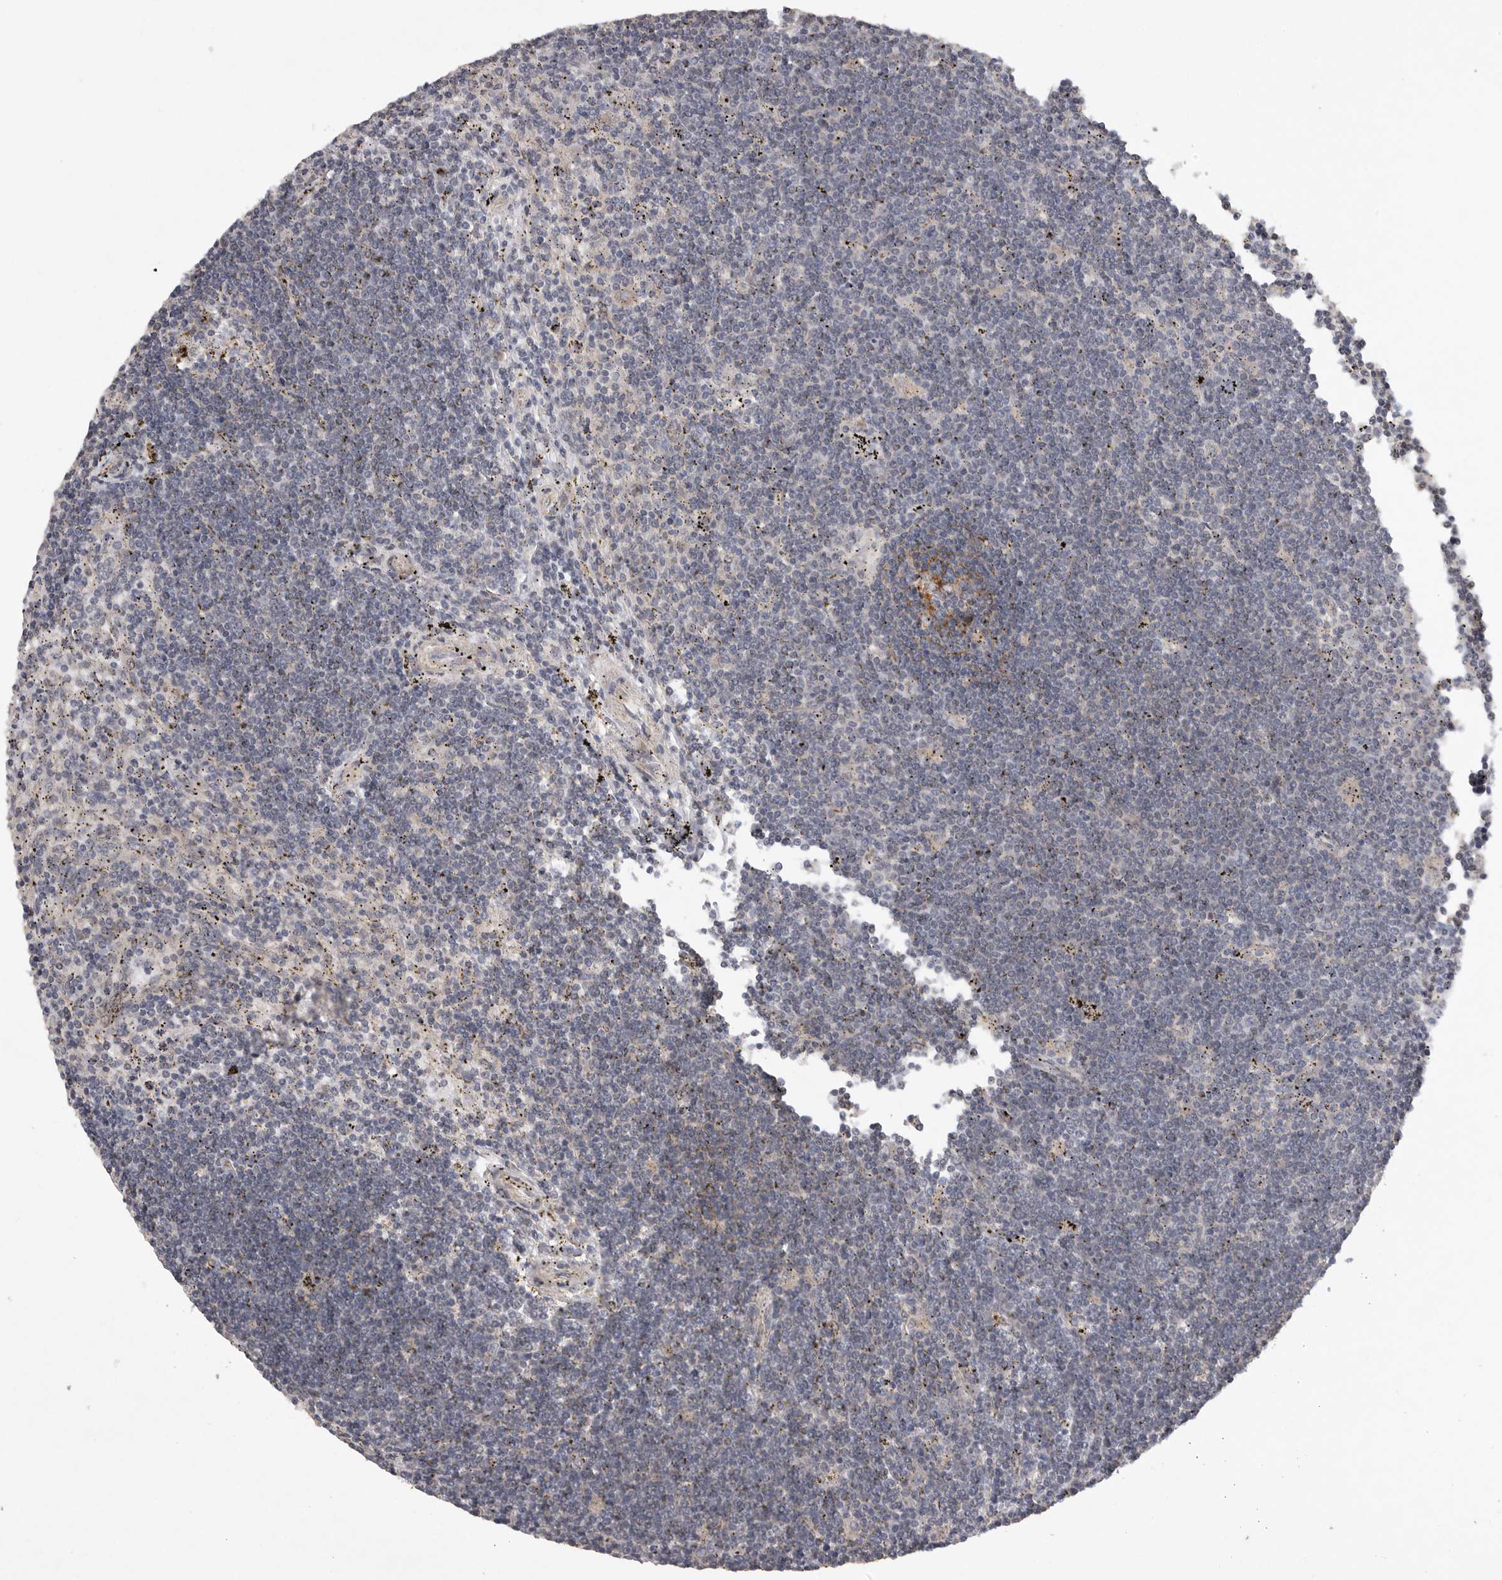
{"staining": {"intensity": "negative", "quantity": "none", "location": "none"}, "tissue": "lymphoma", "cell_type": "Tumor cells", "image_type": "cancer", "snomed": [{"axis": "morphology", "description": "Malignant lymphoma, non-Hodgkin's type, Low grade"}, {"axis": "topography", "description": "Spleen"}], "caption": "High magnification brightfield microscopy of malignant lymphoma, non-Hodgkin's type (low-grade) stained with DAB (3,3'-diaminobenzidine) (brown) and counterstained with hematoxylin (blue): tumor cells show no significant positivity.", "gene": "EDEM3", "patient": {"sex": "male", "age": 76}}